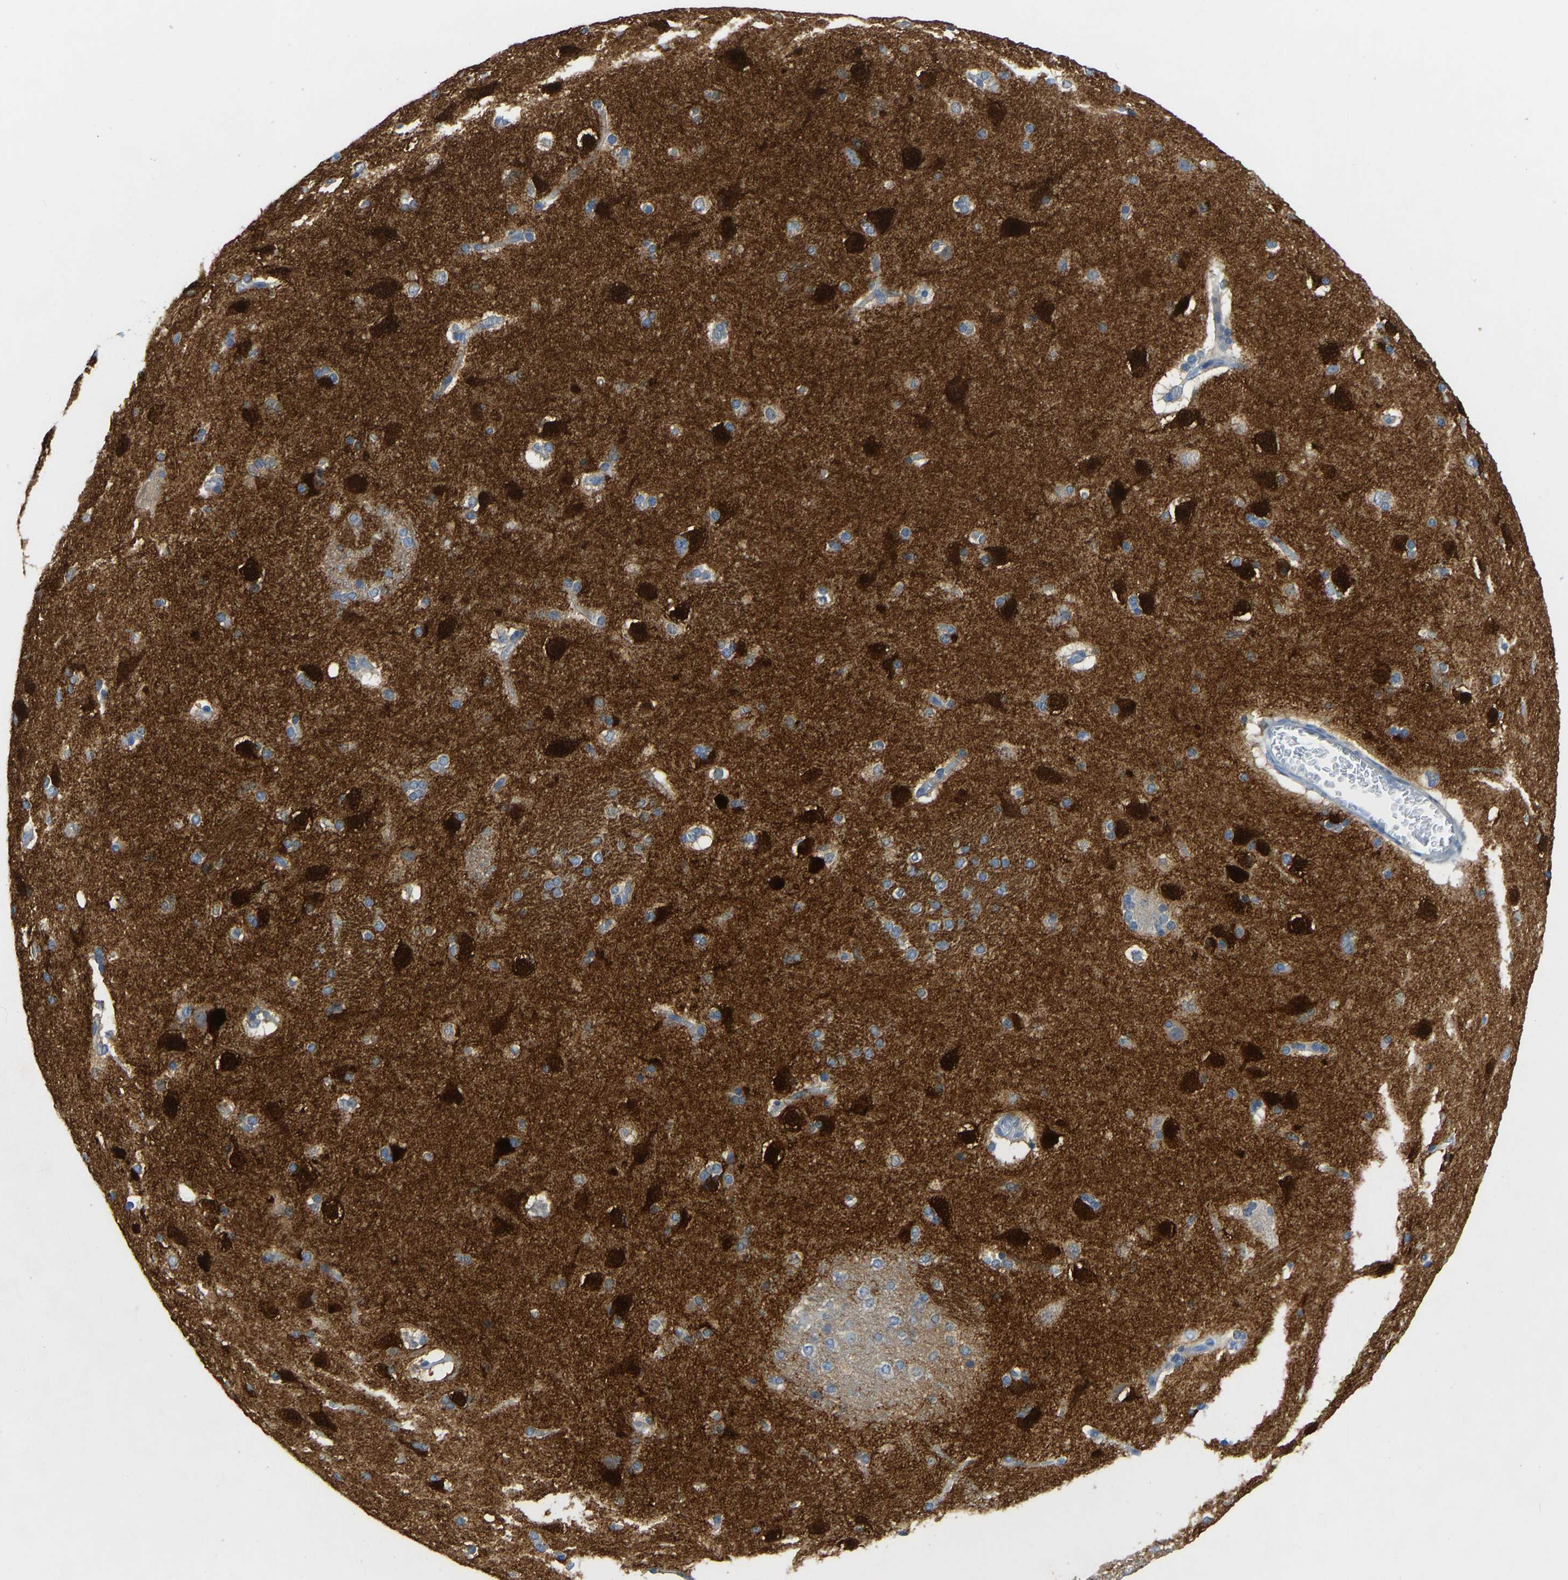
{"staining": {"intensity": "negative", "quantity": "none", "location": "none"}, "tissue": "caudate", "cell_type": "Glial cells", "image_type": "normal", "snomed": [{"axis": "morphology", "description": "Normal tissue, NOS"}, {"axis": "topography", "description": "Lateral ventricle wall"}], "caption": "The immunohistochemistry (IHC) micrograph has no significant expression in glial cells of caudate. Brightfield microscopy of immunohistochemistry (IHC) stained with DAB (3,3'-diaminobenzidine) (brown) and hematoxylin (blue), captured at high magnification.", "gene": "PPP3CA", "patient": {"sex": "female", "age": 19}}